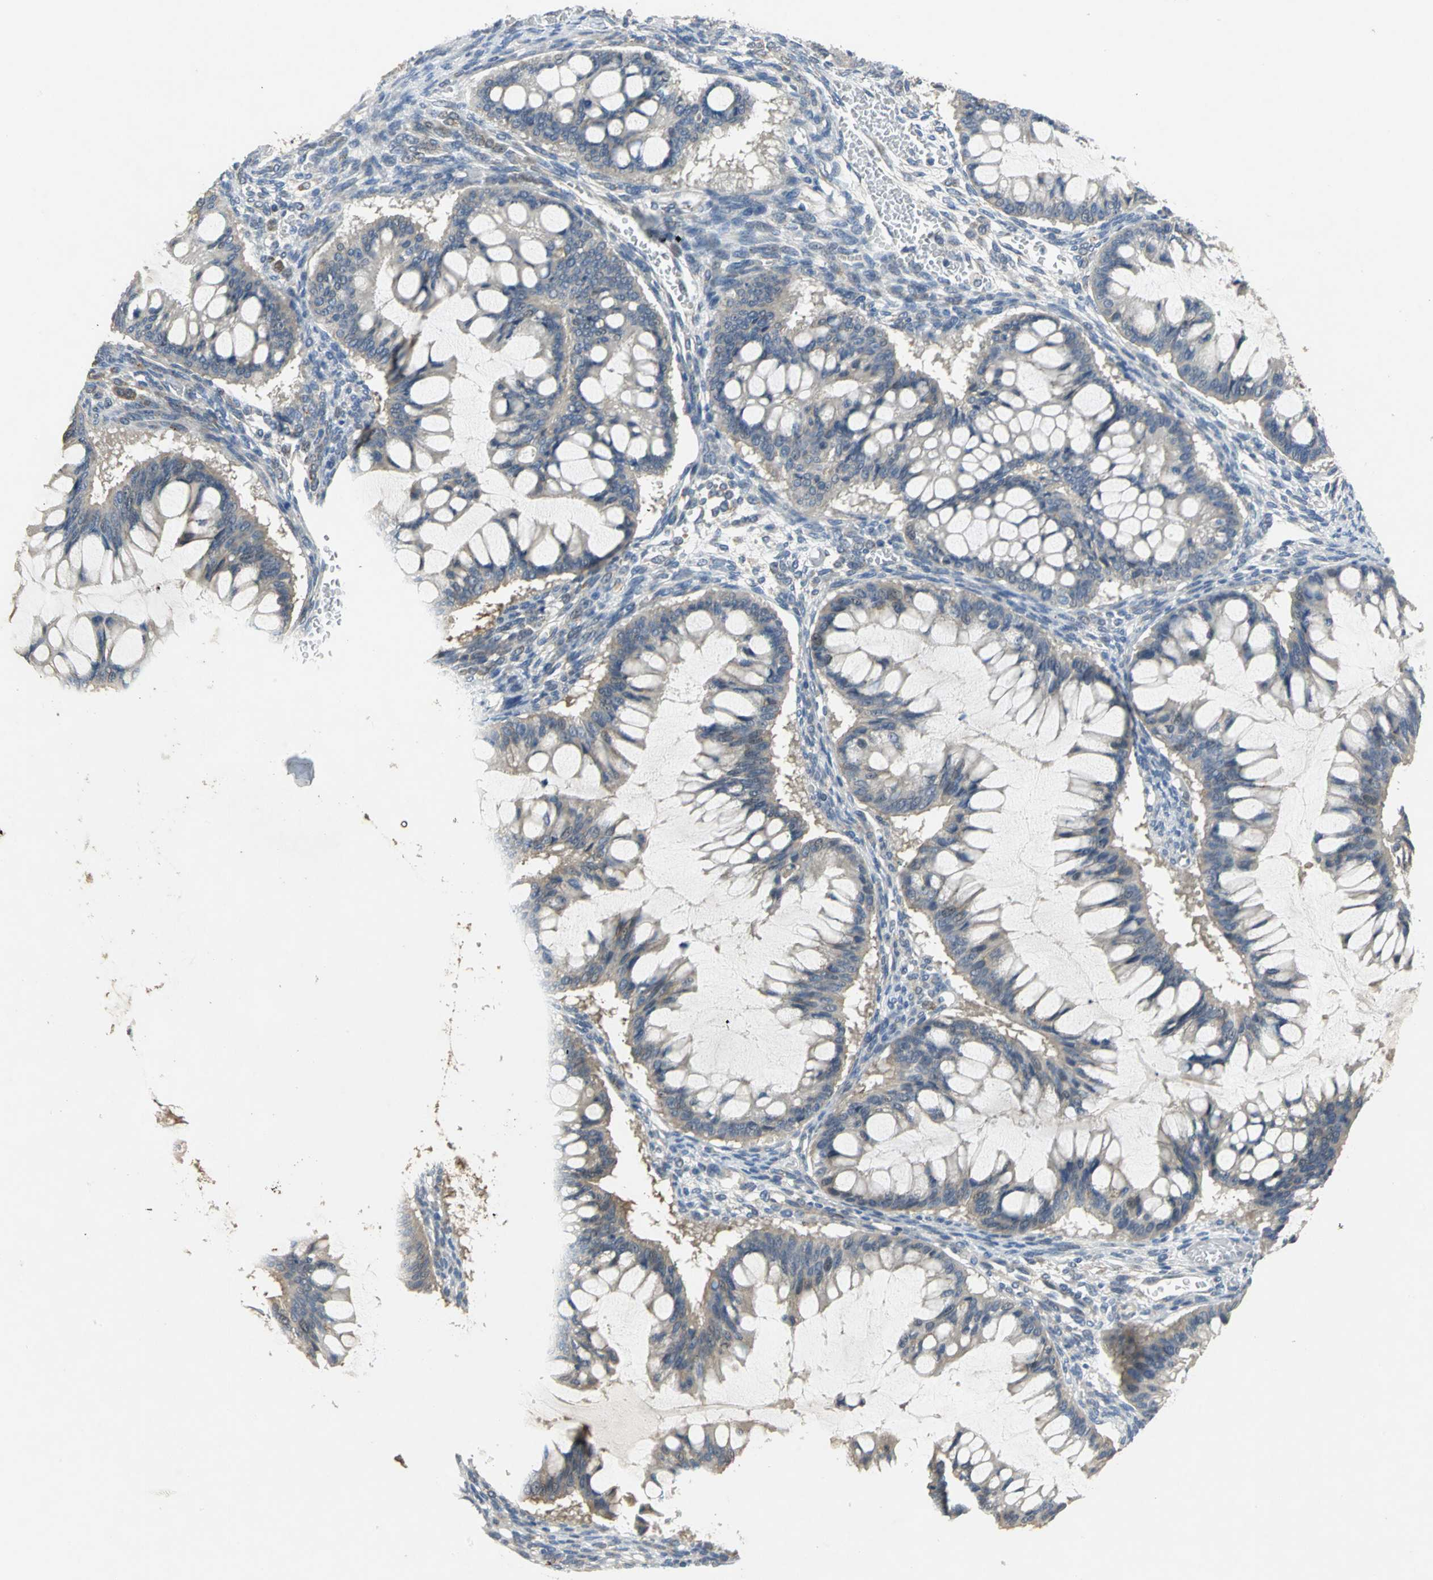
{"staining": {"intensity": "weak", "quantity": "25%-75%", "location": "cytoplasmic/membranous"}, "tissue": "ovarian cancer", "cell_type": "Tumor cells", "image_type": "cancer", "snomed": [{"axis": "morphology", "description": "Cystadenocarcinoma, mucinous, NOS"}, {"axis": "topography", "description": "Ovary"}], "caption": "Human mucinous cystadenocarcinoma (ovarian) stained with a protein marker reveals weak staining in tumor cells.", "gene": "IL17RB", "patient": {"sex": "female", "age": 73}}